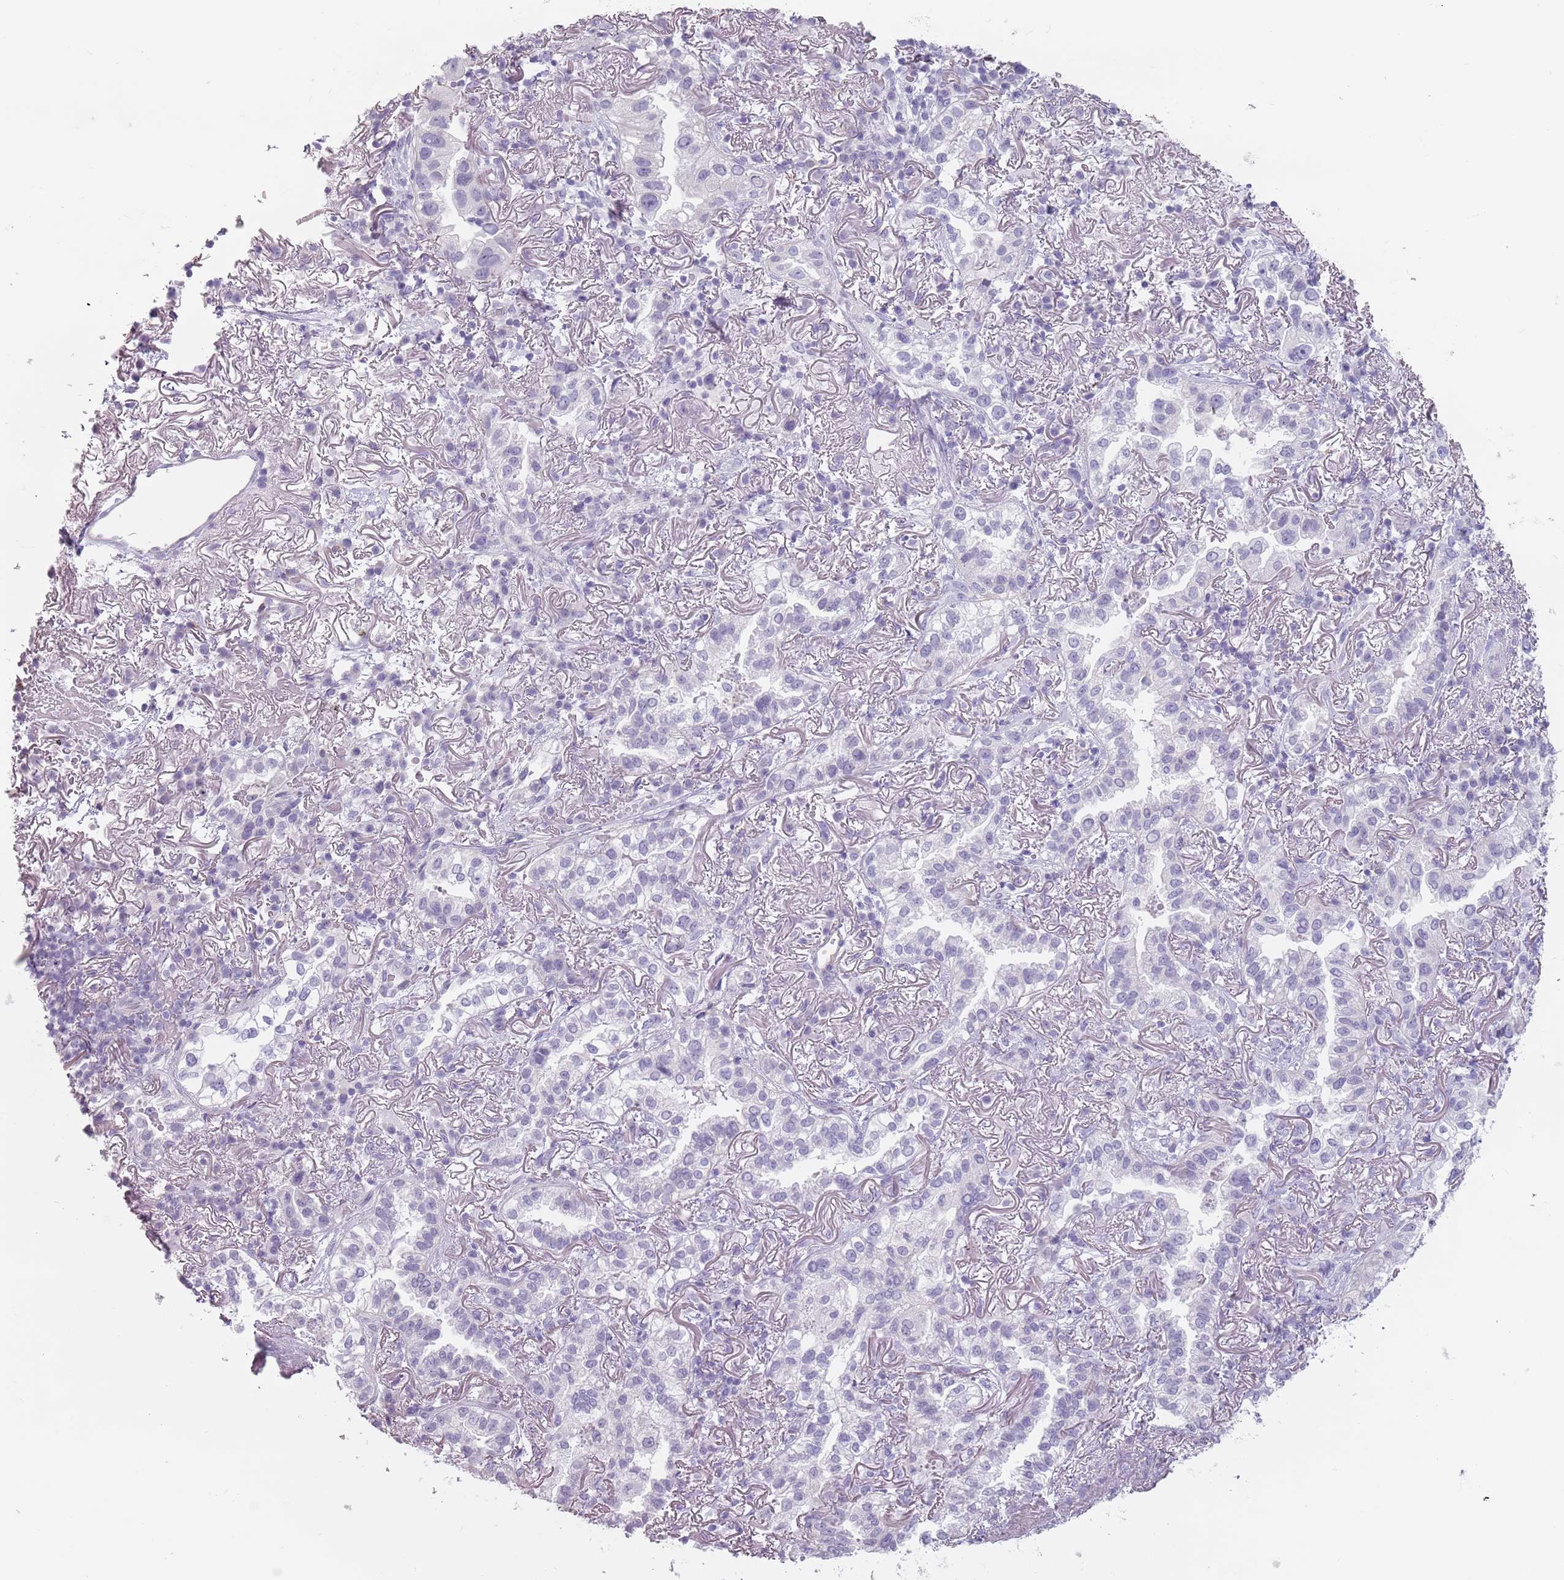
{"staining": {"intensity": "negative", "quantity": "none", "location": "none"}, "tissue": "lung cancer", "cell_type": "Tumor cells", "image_type": "cancer", "snomed": [{"axis": "morphology", "description": "Adenocarcinoma, NOS"}, {"axis": "topography", "description": "Lung"}], "caption": "An immunohistochemistry (IHC) photomicrograph of lung cancer (adenocarcinoma) is shown. There is no staining in tumor cells of lung cancer (adenocarcinoma).", "gene": "ZNF584", "patient": {"sex": "female", "age": 69}}